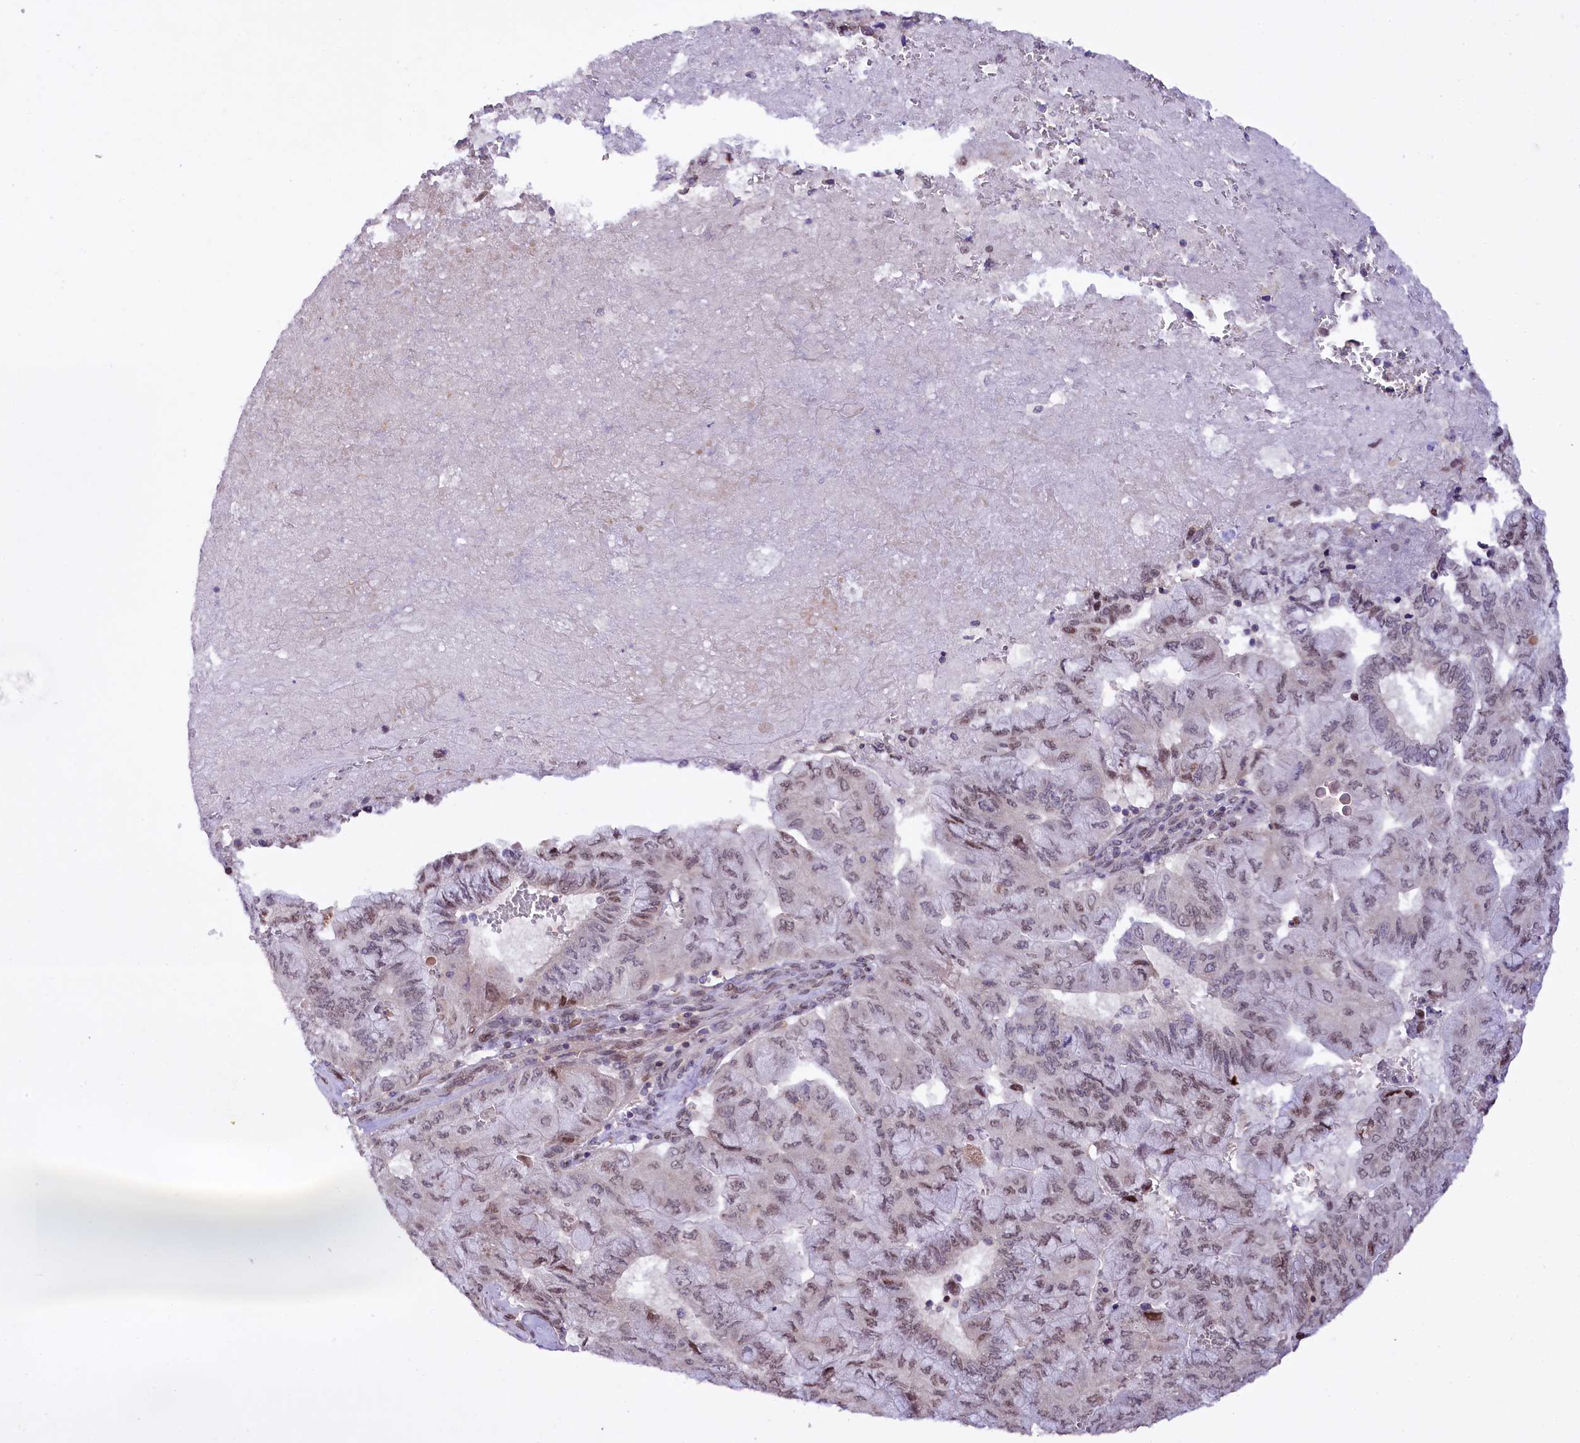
{"staining": {"intensity": "weak", "quantity": "25%-75%", "location": "nuclear"}, "tissue": "pancreatic cancer", "cell_type": "Tumor cells", "image_type": "cancer", "snomed": [{"axis": "morphology", "description": "Adenocarcinoma, NOS"}, {"axis": "topography", "description": "Pancreas"}], "caption": "IHC of adenocarcinoma (pancreatic) reveals low levels of weak nuclear expression in about 25%-75% of tumor cells.", "gene": "ZNF226", "patient": {"sex": "male", "age": 51}}